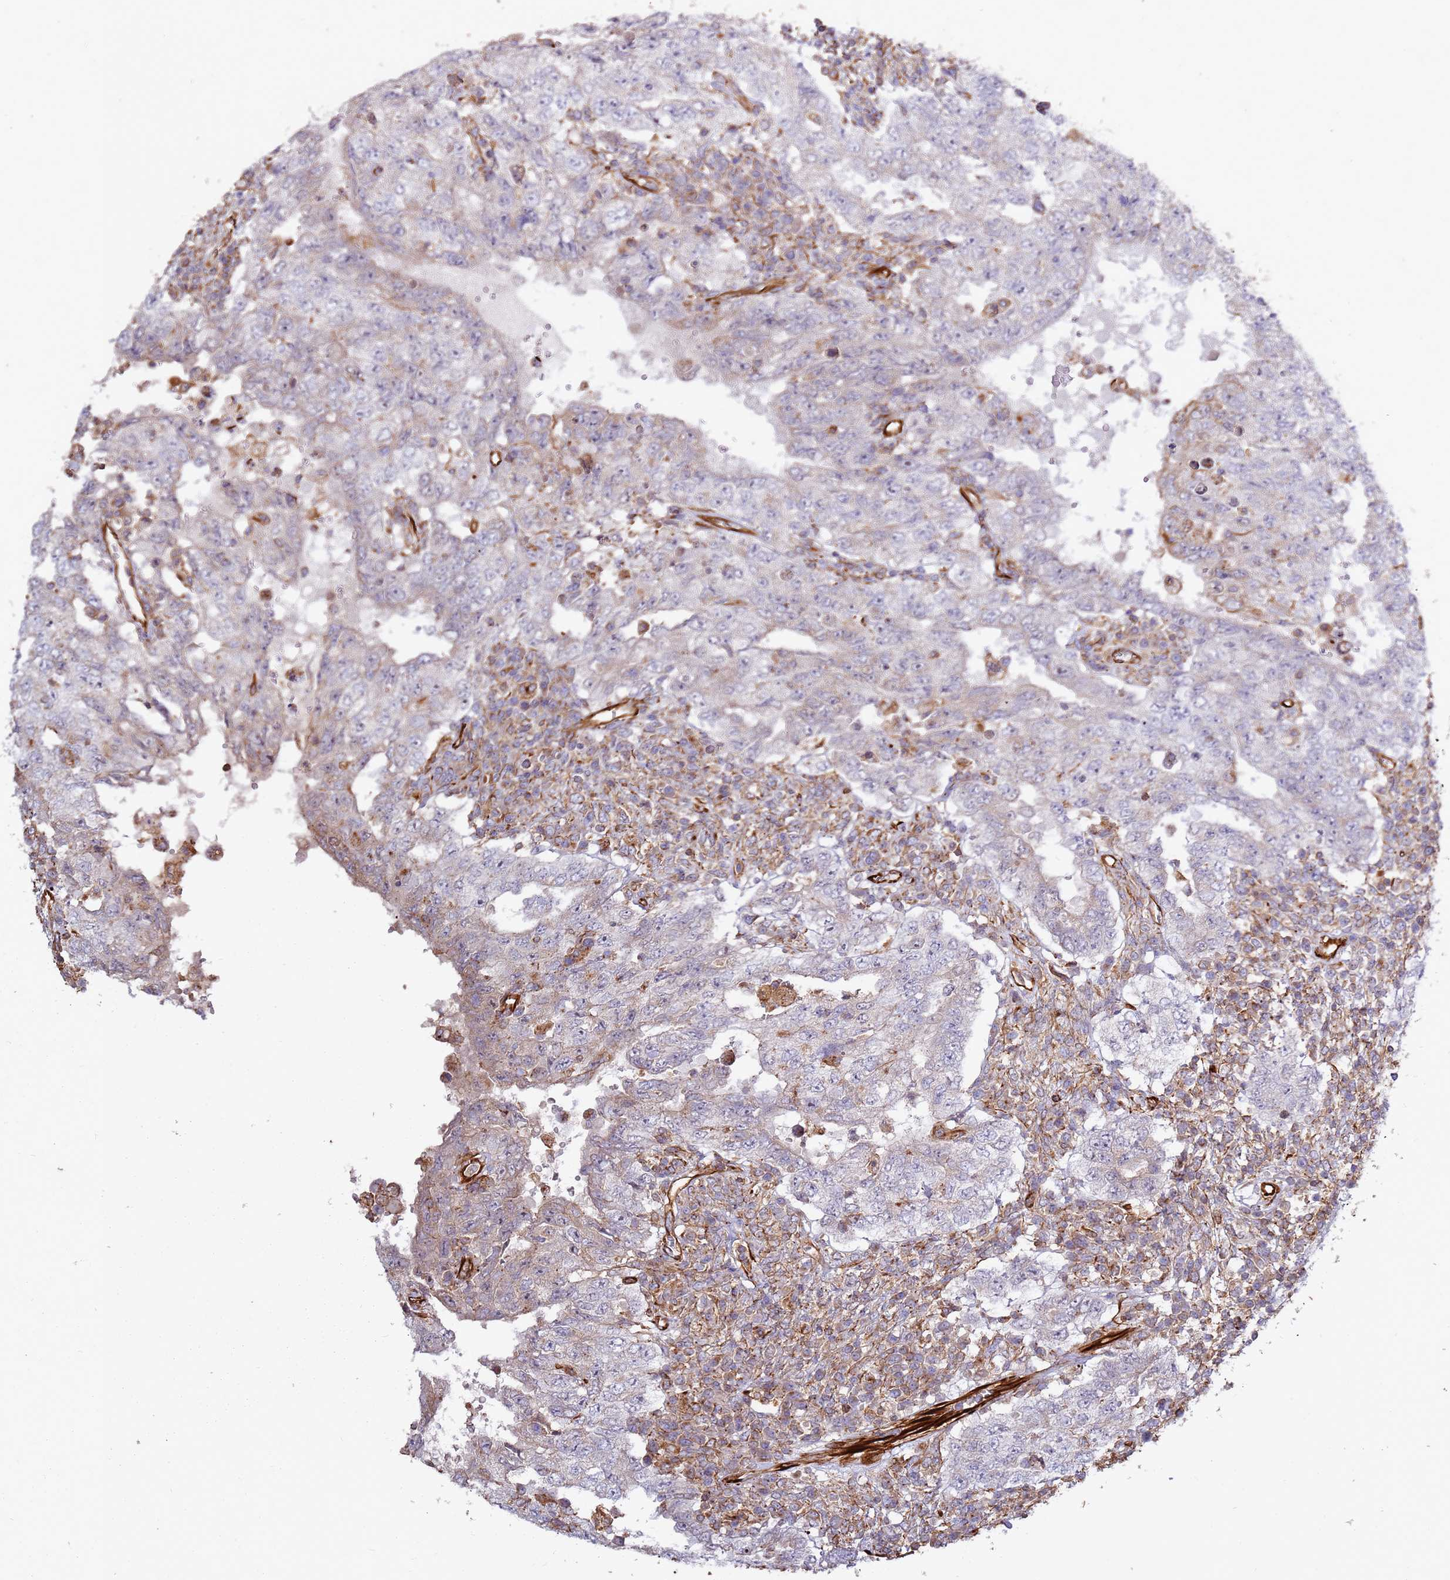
{"staining": {"intensity": "negative", "quantity": "none", "location": "none"}, "tissue": "testis cancer", "cell_type": "Tumor cells", "image_type": "cancer", "snomed": [{"axis": "morphology", "description": "Carcinoma, Embryonal, NOS"}, {"axis": "topography", "description": "Testis"}], "caption": "Testis cancer (embryonal carcinoma) was stained to show a protein in brown. There is no significant expression in tumor cells. (DAB IHC with hematoxylin counter stain).", "gene": "MRGPRE", "patient": {"sex": "male", "age": 26}}